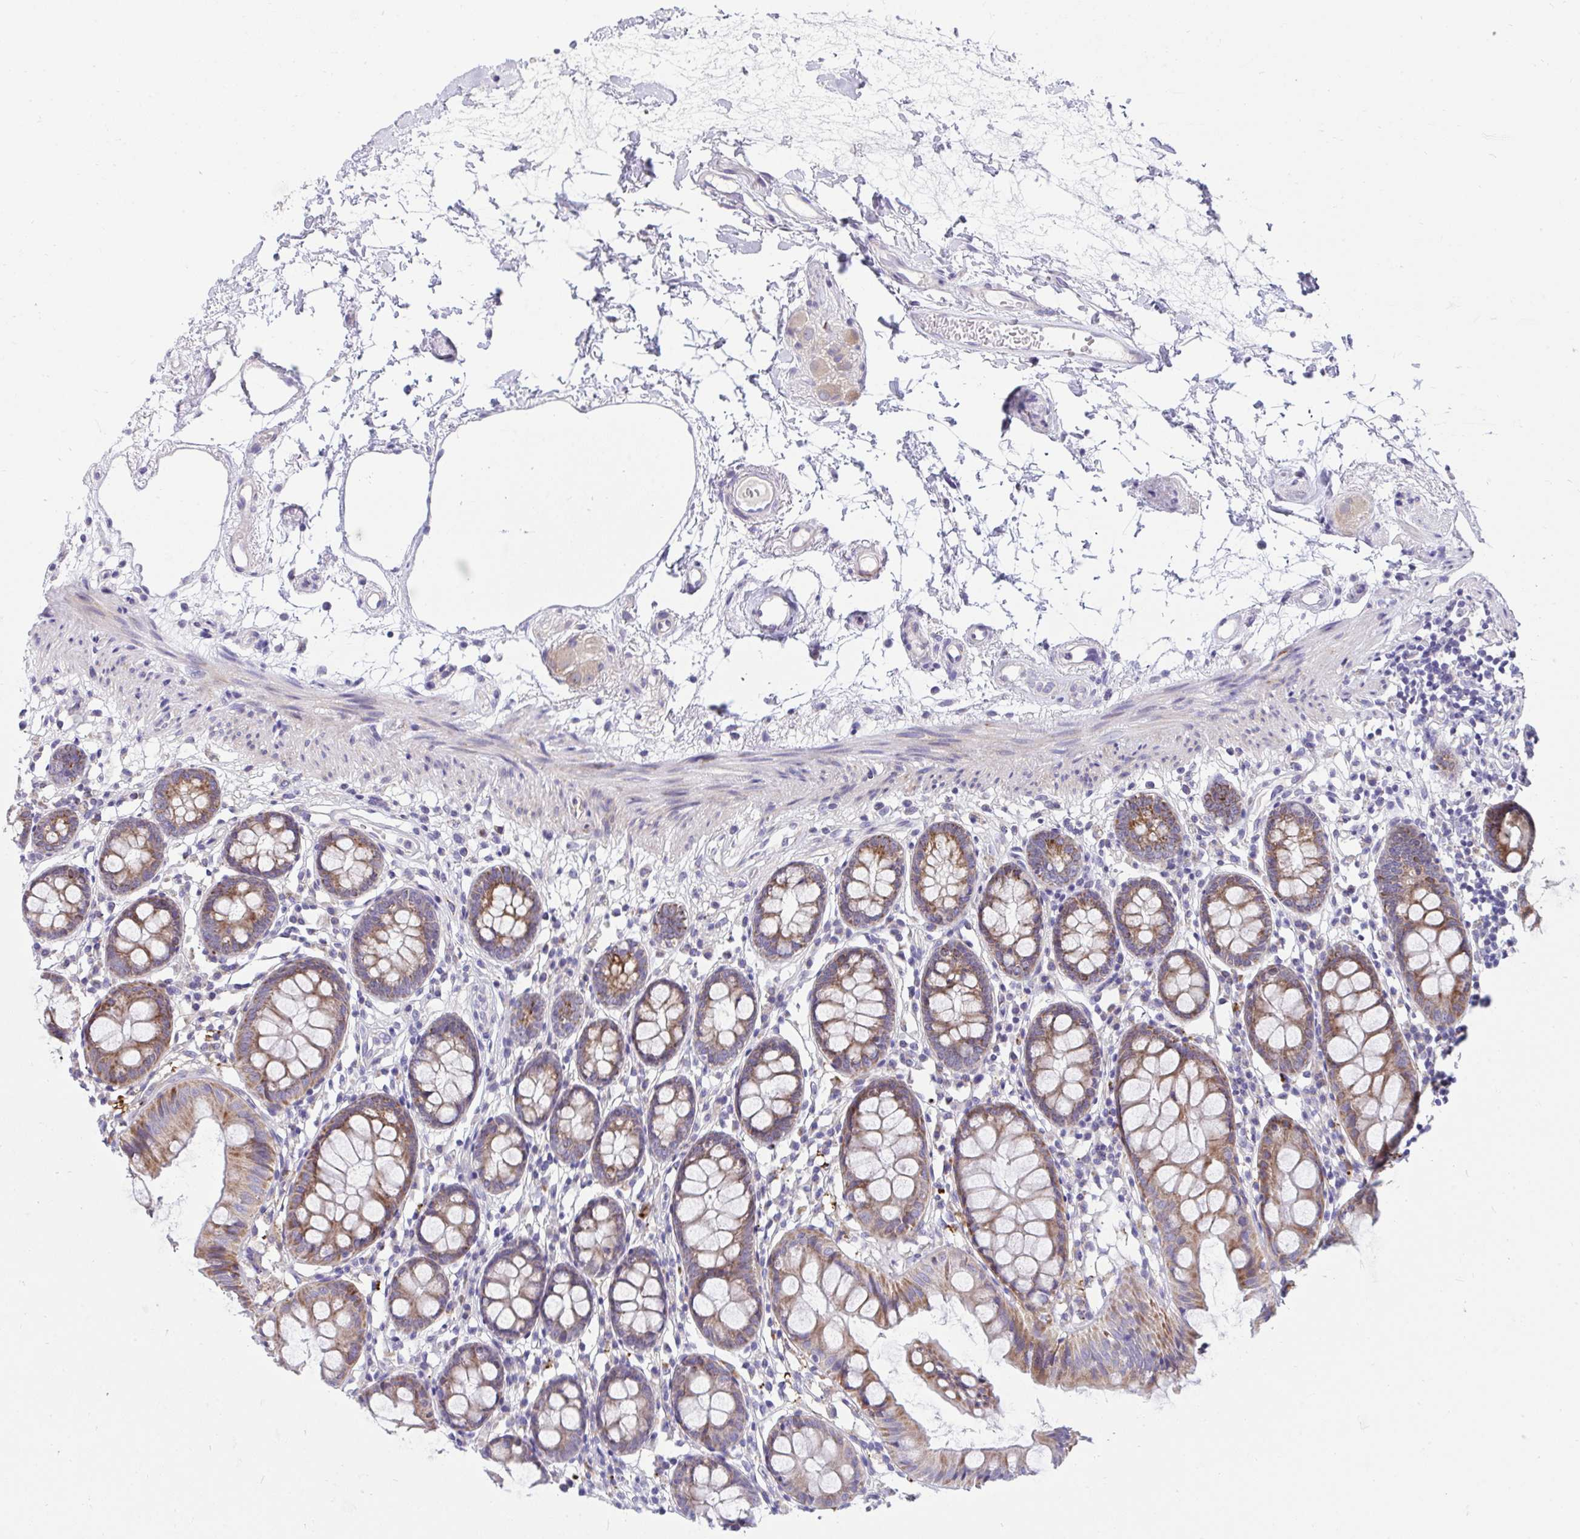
{"staining": {"intensity": "weak", "quantity": "<25%", "location": "cytoplasmic/membranous"}, "tissue": "colon", "cell_type": "Endothelial cells", "image_type": "normal", "snomed": [{"axis": "morphology", "description": "Normal tissue, NOS"}, {"axis": "topography", "description": "Colon"}], "caption": "Photomicrograph shows no protein positivity in endothelial cells of normal colon.", "gene": "DTX3", "patient": {"sex": "female", "age": 84}}